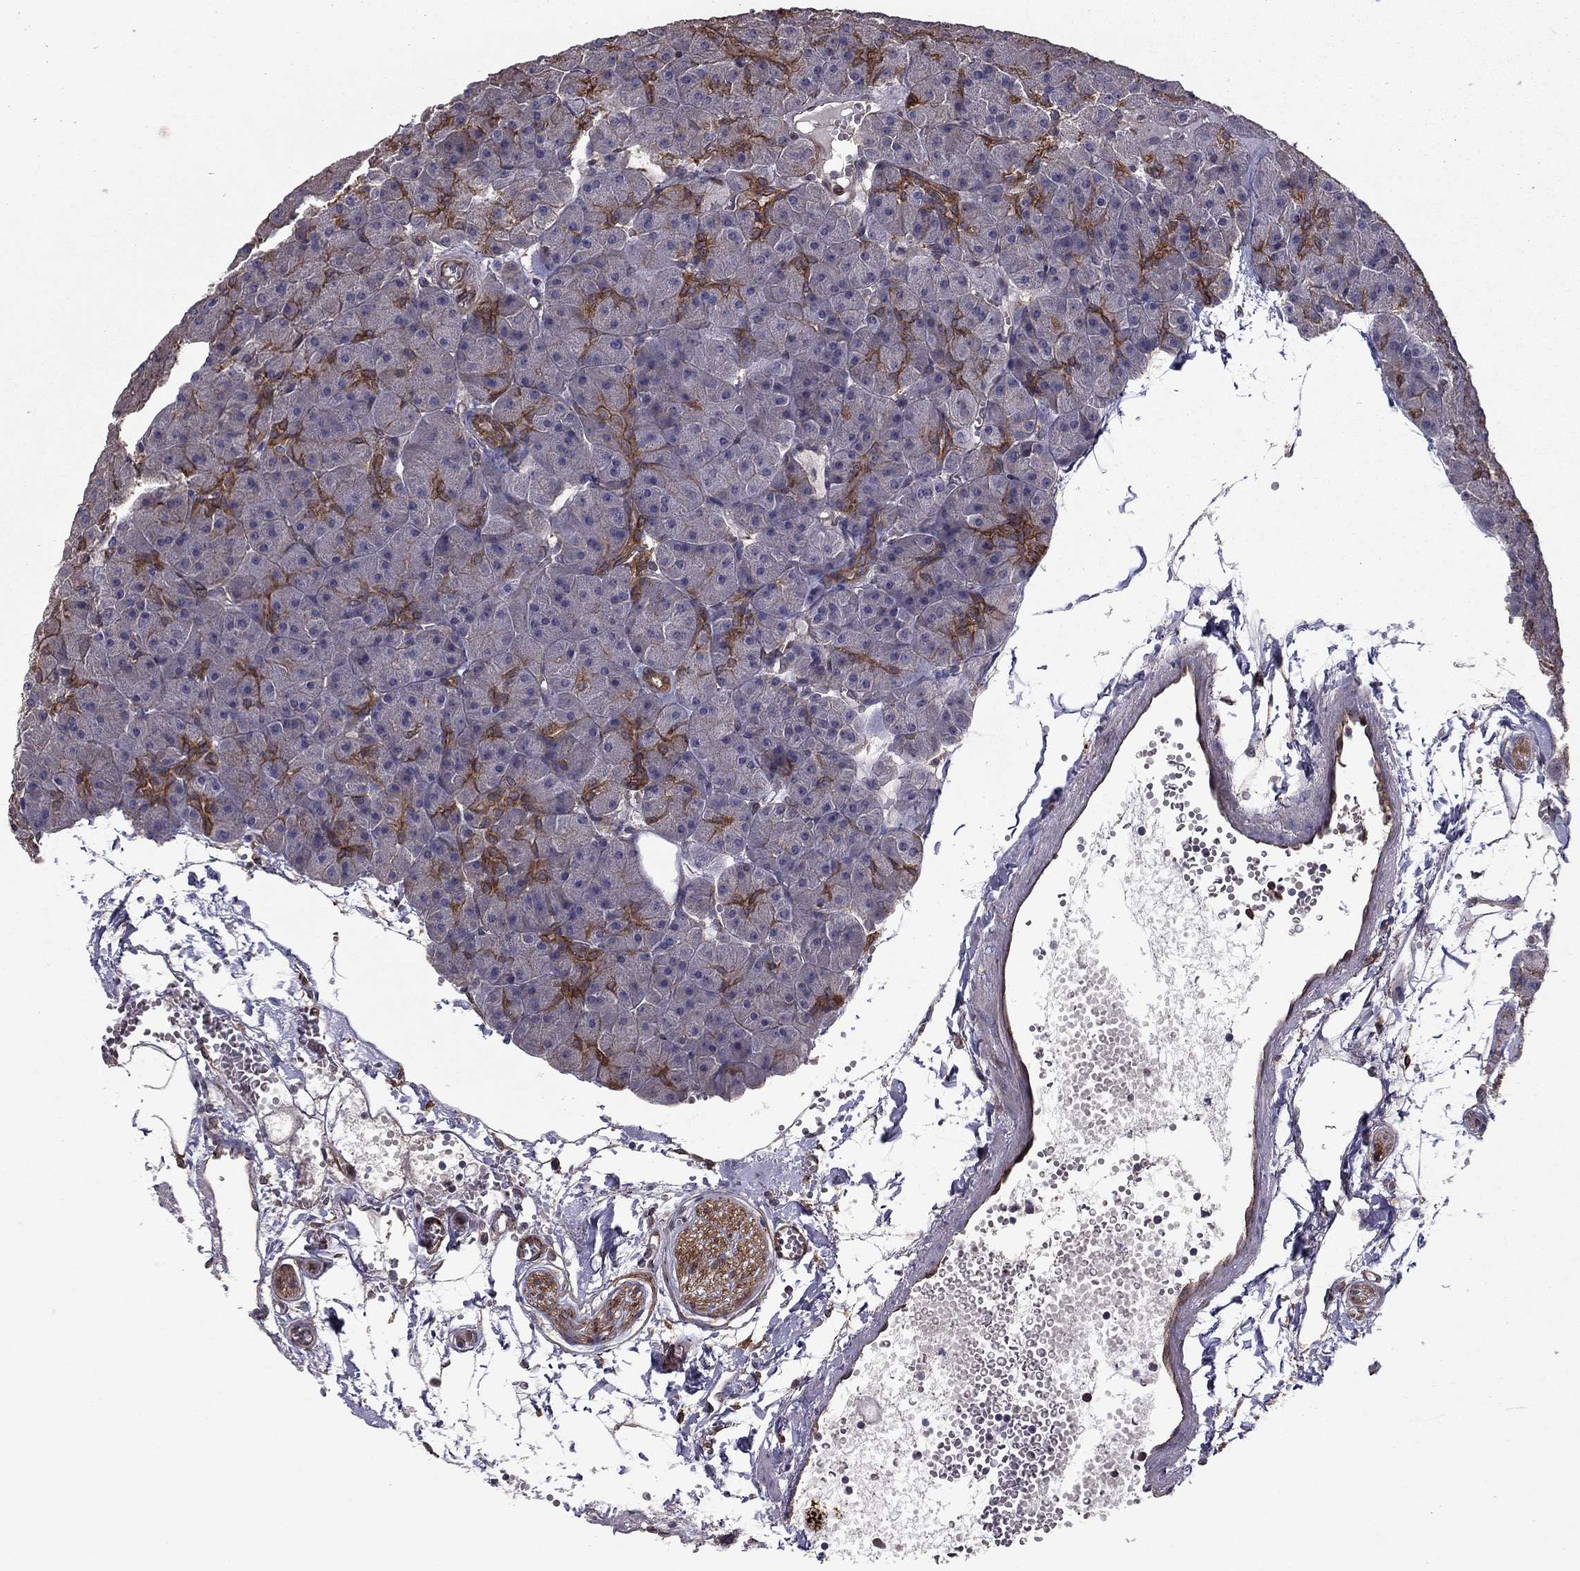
{"staining": {"intensity": "strong", "quantity": "25%-75%", "location": "cytoplasmic/membranous"}, "tissue": "pancreas", "cell_type": "Exocrine glandular cells", "image_type": "normal", "snomed": [{"axis": "morphology", "description": "Normal tissue, NOS"}, {"axis": "topography", "description": "Pancreas"}], "caption": "Human pancreas stained for a protein (brown) reveals strong cytoplasmic/membranous positive staining in approximately 25%-75% of exocrine glandular cells.", "gene": "SHMT1", "patient": {"sex": "male", "age": 61}}